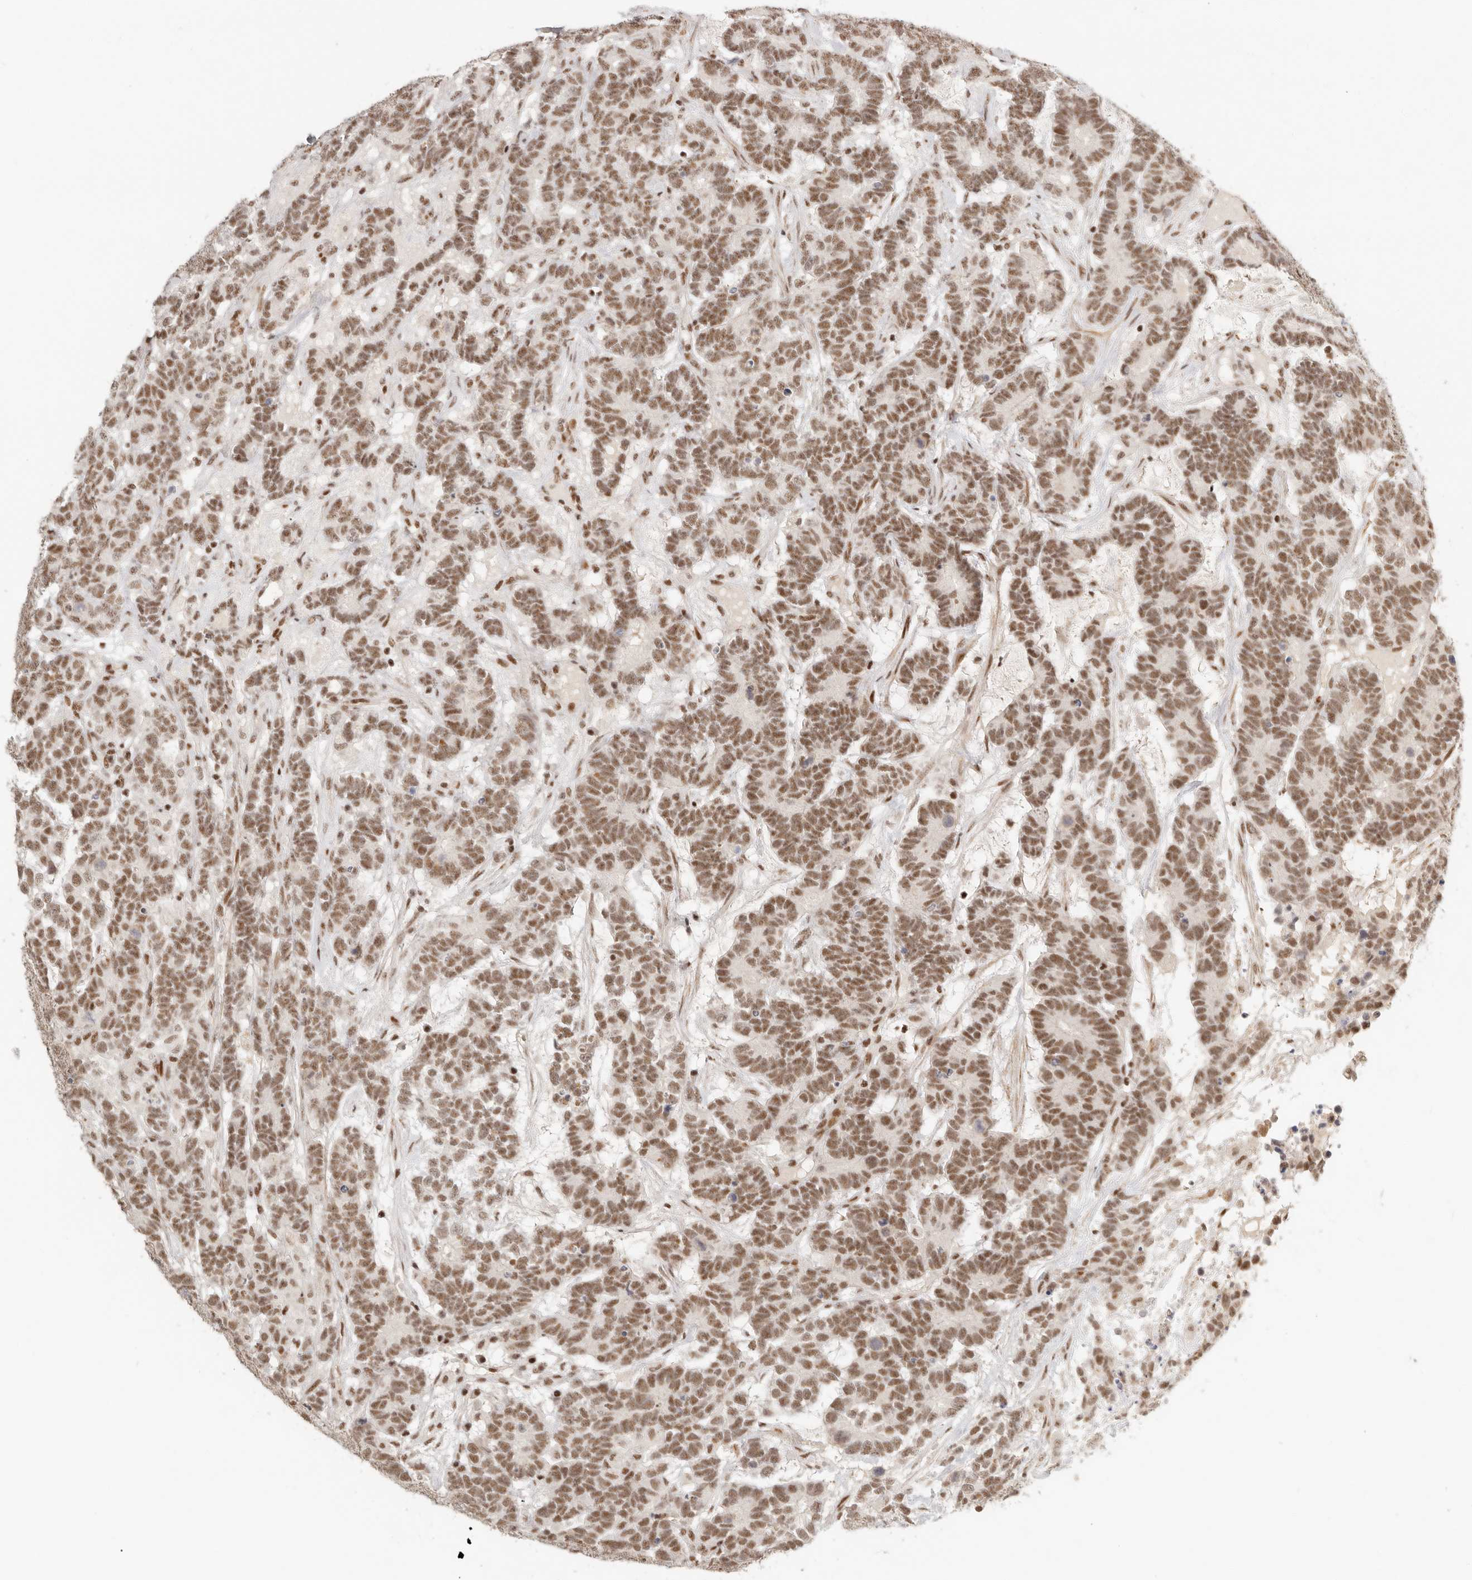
{"staining": {"intensity": "moderate", "quantity": ">75%", "location": "nuclear"}, "tissue": "testis cancer", "cell_type": "Tumor cells", "image_type": "cancer", "snomed": [{"axis": "morphology", "description": "Carcinoma, Embryonal, NOS"}, {"axis": "topography", "description": "Testis"}], "caption": "Testis cancer (embryonal carcinoma) stained with a brown dye shows moderate nuclear positive staining in approximately >75% of tumor cells.", "gene": "GABPA", "patient": {"sex": "male", "age": 26}}